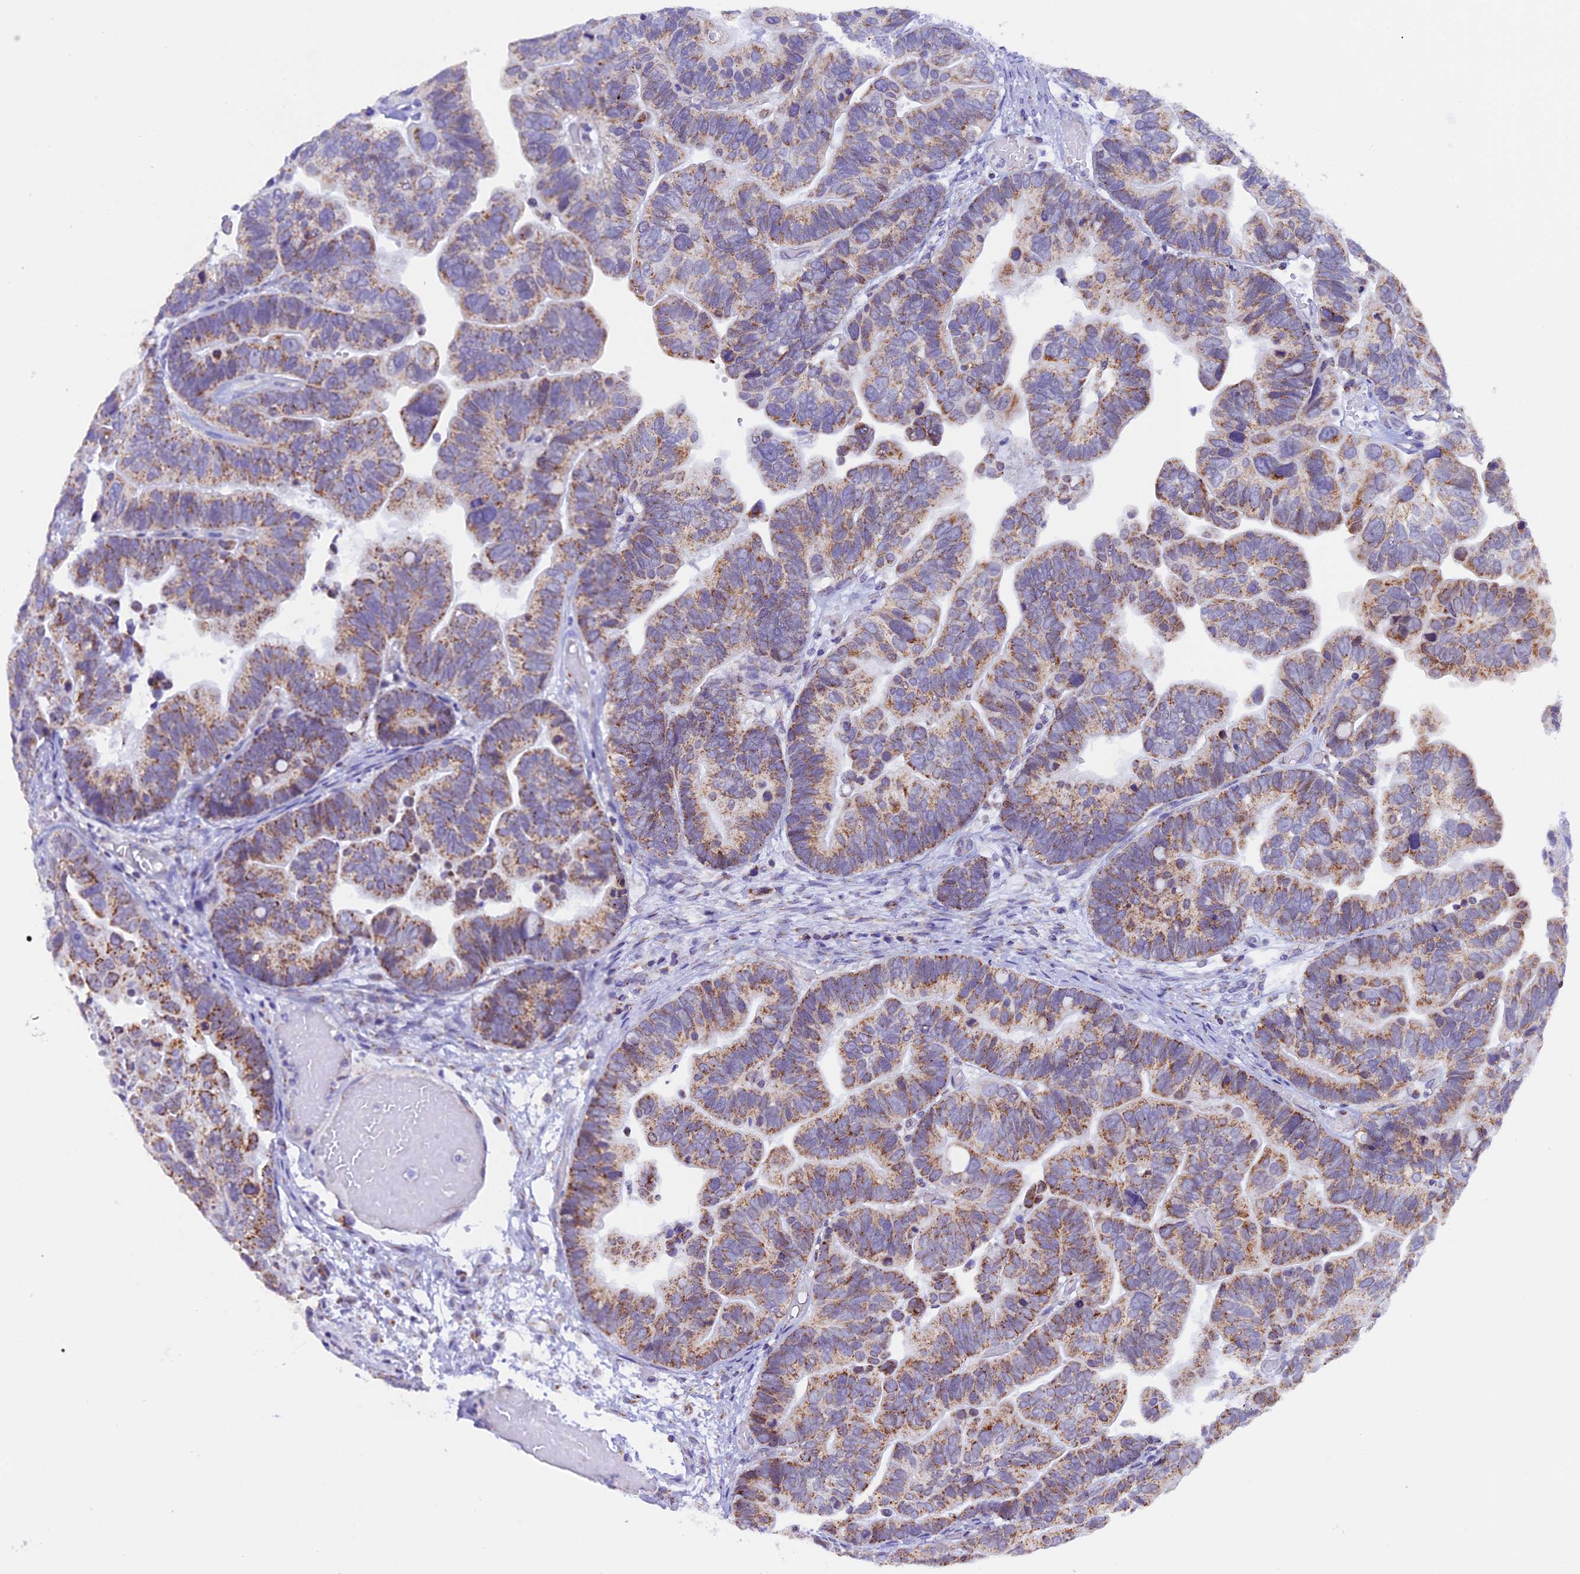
{"staining": {"intensity": "moderate", "quantity": ">75%", "location": "cytoplasmic/membranous"}, "tissue": "ovarian cancer", "cell_type": "Tumor cells", "image_type": "cancer", "snomed": [{"axis": "morphology", "description": "Cystadenocarcinoma, serous, NOS"}, {"axis": "topography", "description": "Ovary"}], "caption": "Brown immunohistochemical staining in ovarian serous cystadenocarcinoma exhibits moderate cytoplasmic/membranous positivity in approximately >75% of tumor cells. Immunohistochemistry (ihc) stains the protein in brown and the nuclei are stained blue.", "gene": "TFAM", "patient": {"sex": "female", "age": 56}}